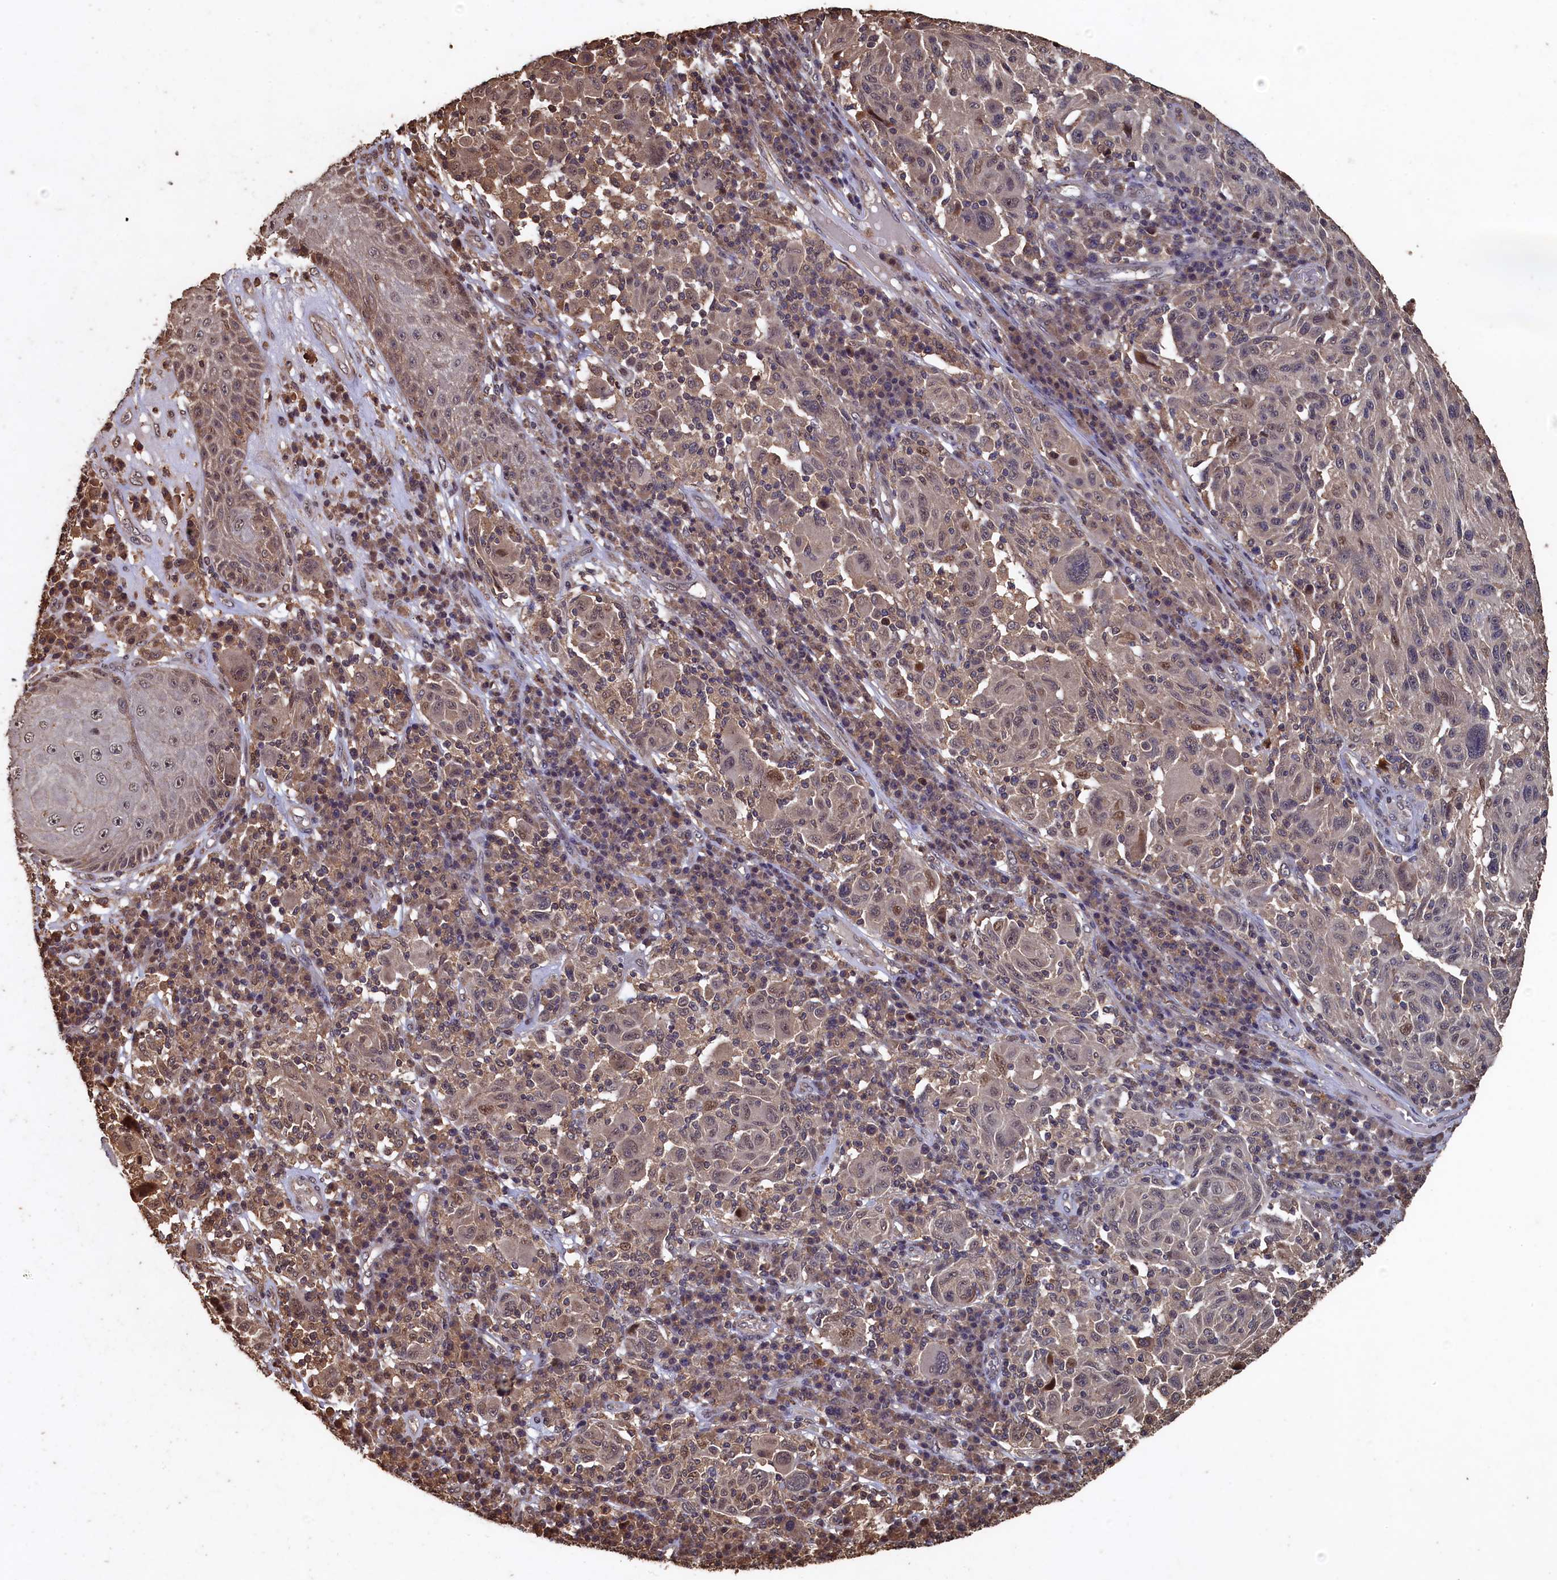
{"staining": {"intensity": "weak", "quantity": "25%-75%", "location": "cytoplasmic/membranous,nuclear"}, "tissue": "melanoma", "cell_type": "Tumor cells", "image_type": "cancer", "snomed": [{"axis": "morphology", "description": "Malignant melanoma, NOS"}, {"axis": "topography", "description": "Skin"}], "caption": "Protein staining shows weak cytoplasmic/membranous and nuclear positivity in about 25%-75% of tumor cells in malignant melanoma.", "gene": "PIGN", "patient": {"sex": "male", "age": 53}}